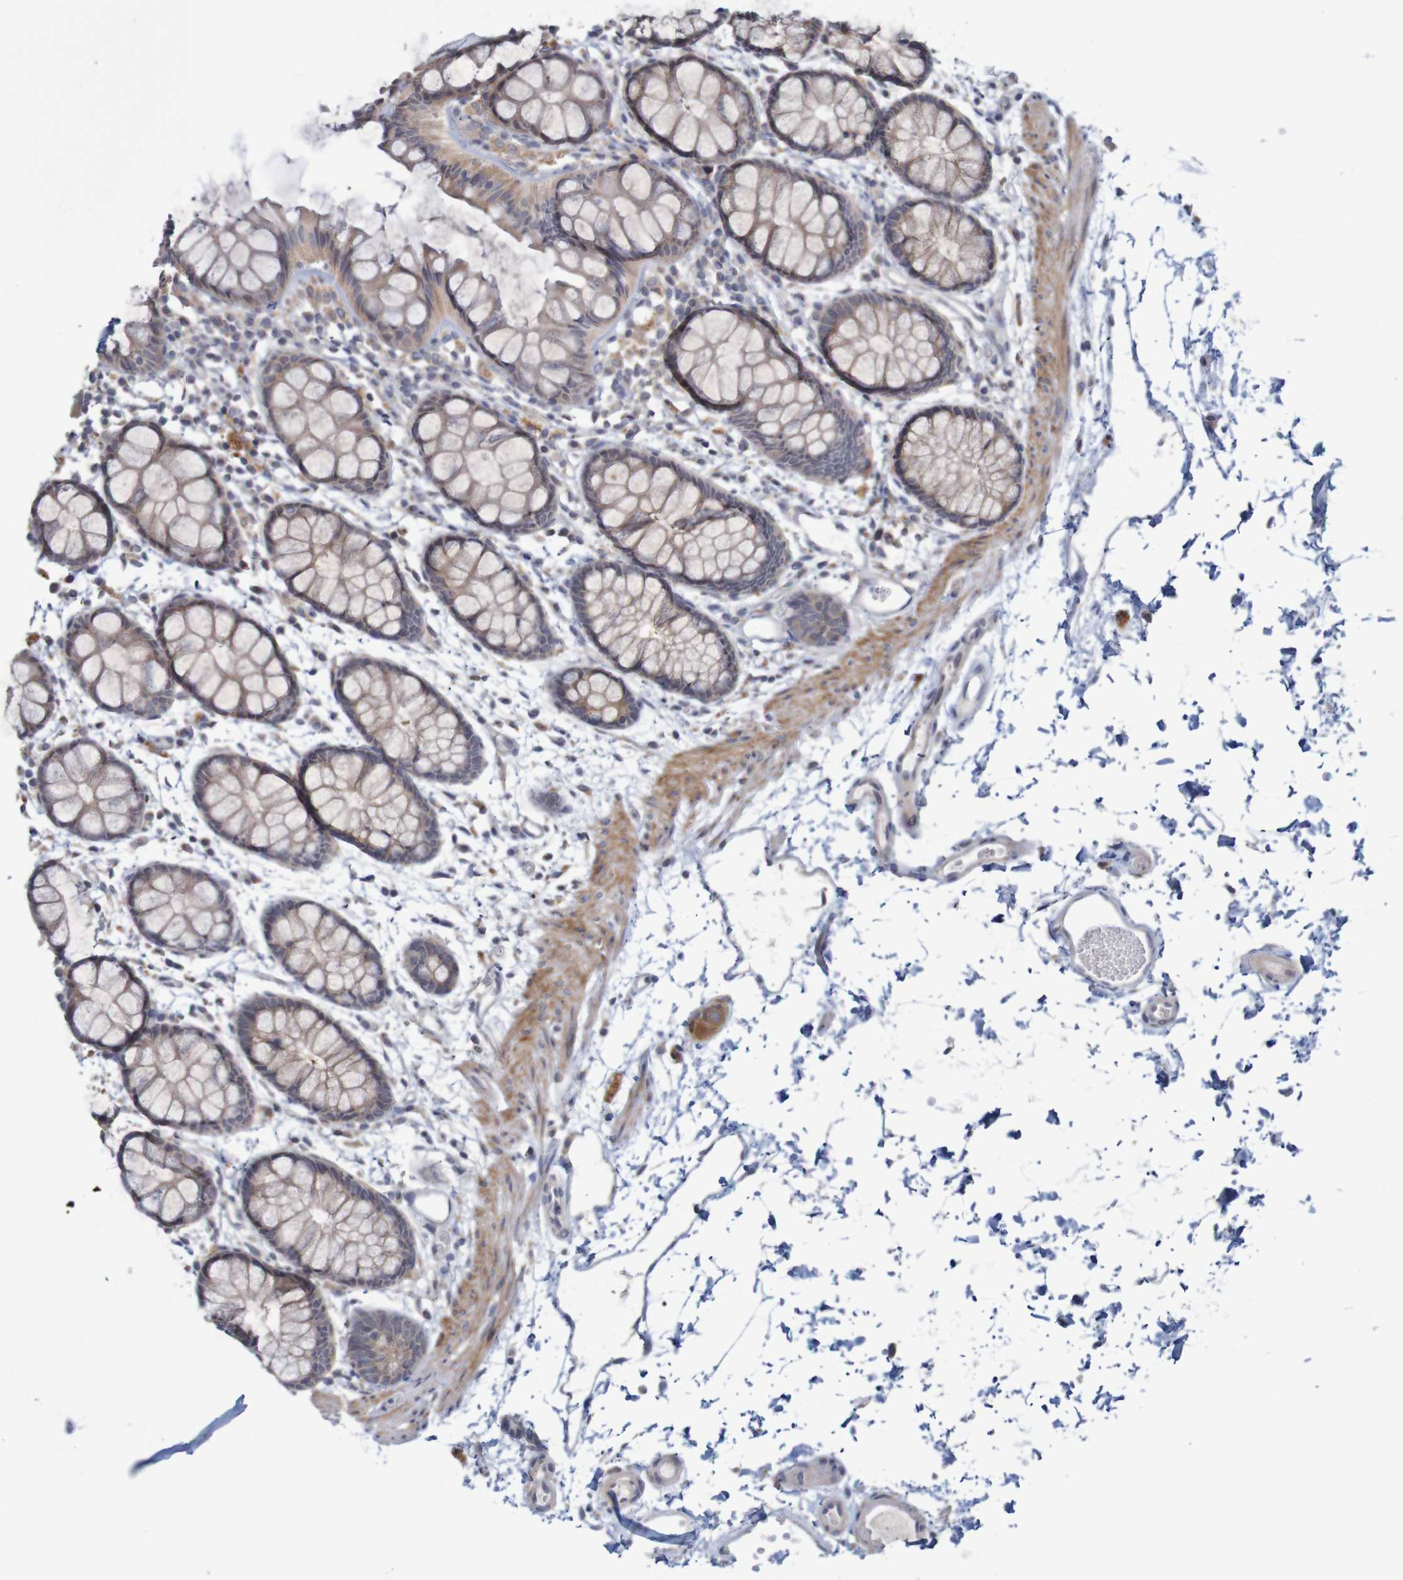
{"staining": {"intensity": "moderate", "quantity": "25%-75%", "location": "cytoplasmic/membranous"}, "tissue": "rectum", "cell_type": "Glandular cells", "image_type": "normal", "snomed": [{"axis": "morphology", "description": "Normal tissue, NOS"}, {"axis": "topography", "description": "Rectum"}], "caption": "Protein positivity by immunohistochemistry reveals moderate cytoplasmic/membranous expression in about 25%-75% of glandular cells in normal rectum. (Brightfield microscopy of DAB IHC at high magnification).", "gene": "ANKK1", "patient": {"sex": "female", "age": 66}}